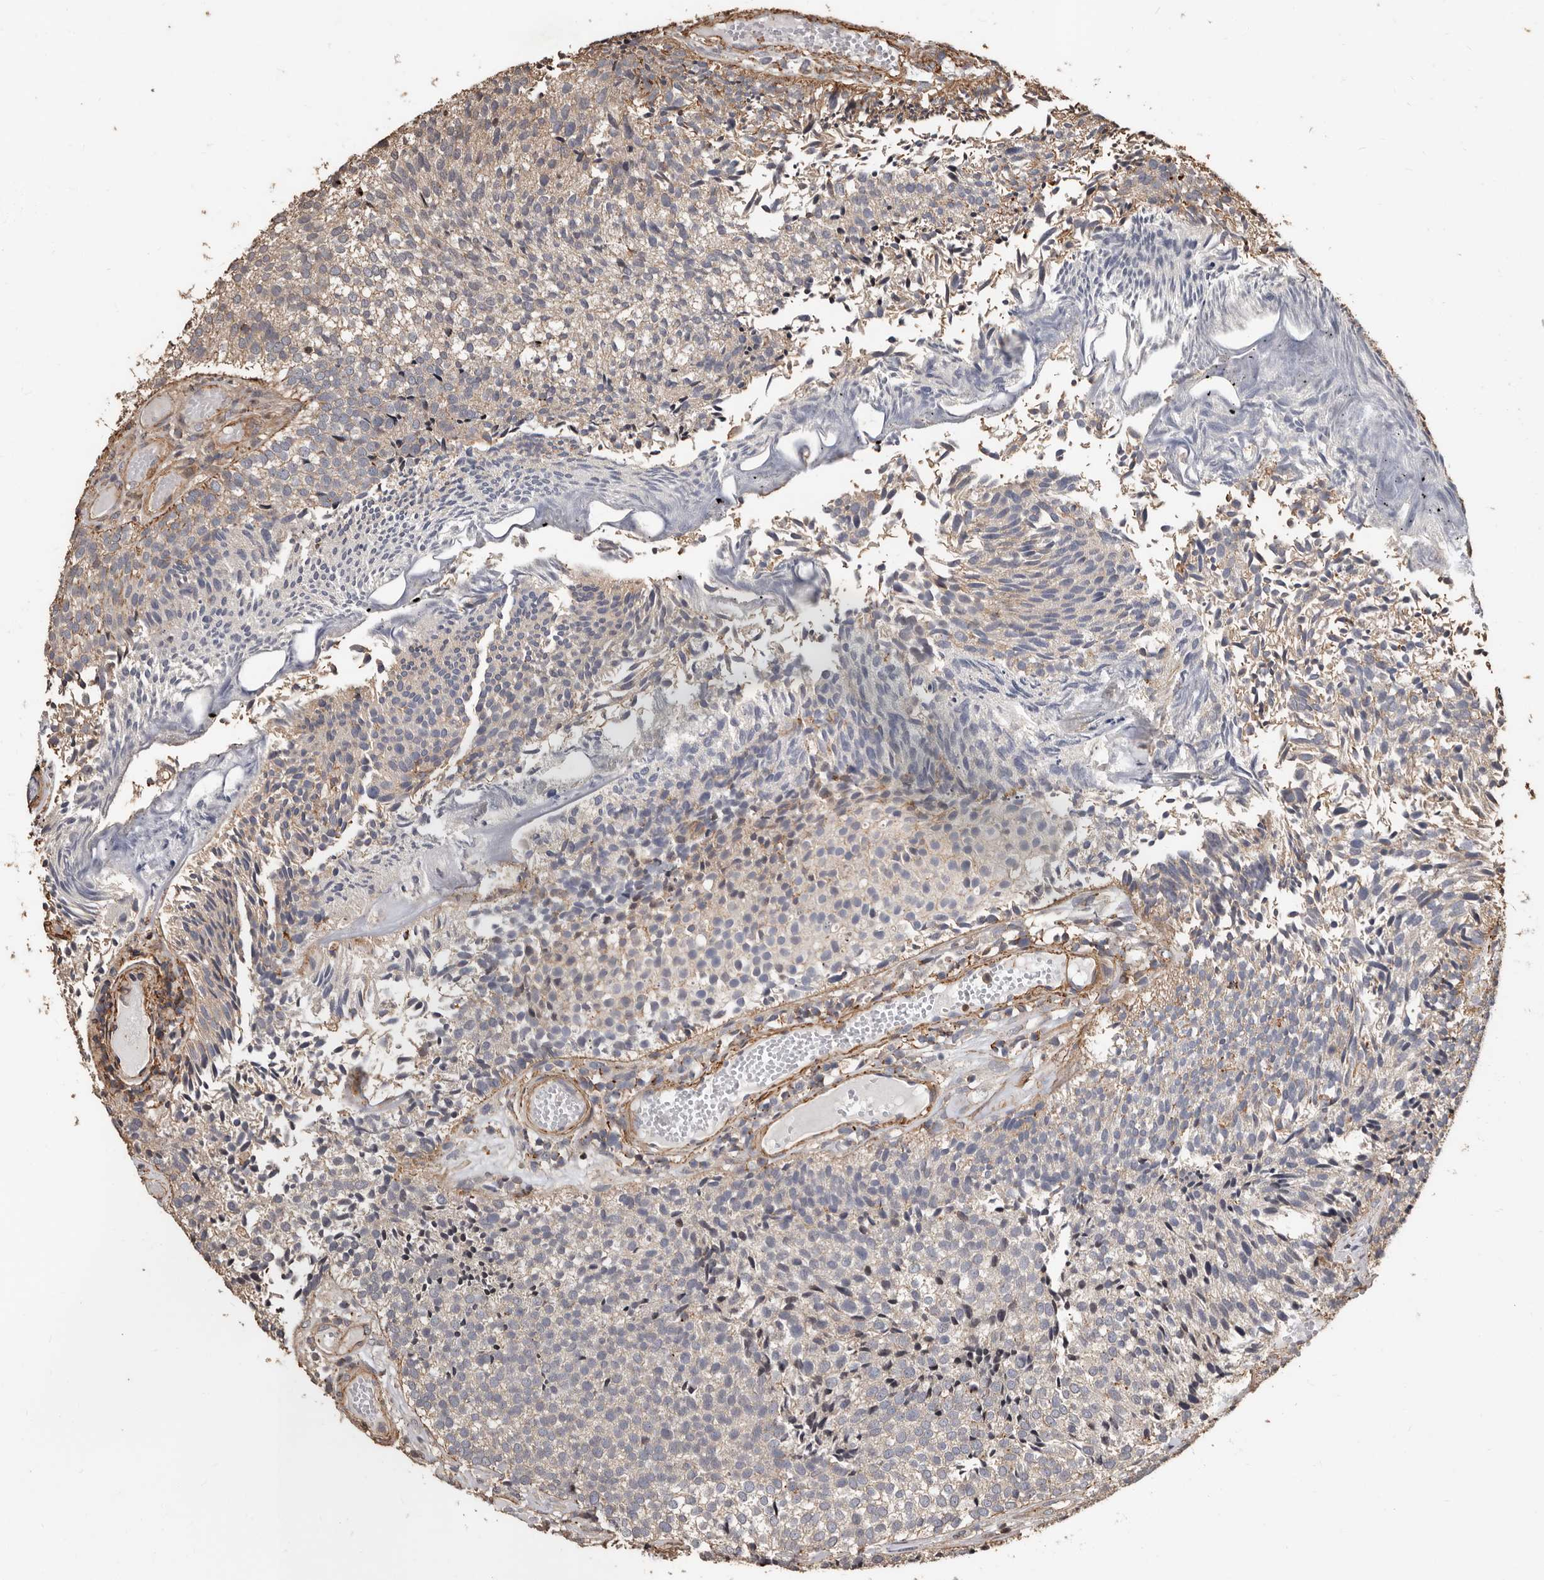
{"staining": {"intensity": "weak", "quantity": "25%-75%", "location": "cytoplasmic/membranous"}, "tissue": "urothelial cancer", "cell_type": "Tumor cells", "image_type": "cancer", "snomed": [{"axis": "morphology", "description": "Urothelial carcinoma, Low grade"}, {"axis": "topography", "description": "Urinary bladder"}], "caption": "High-power microscopy captured an IHC histopathology image of urothelial cancer, revealing weak cytoplasmic/membranous expression in about 25%-75% of tumor cells.", "gene": "GSK3A", "patient": {"sex": "male", "age": 86}}